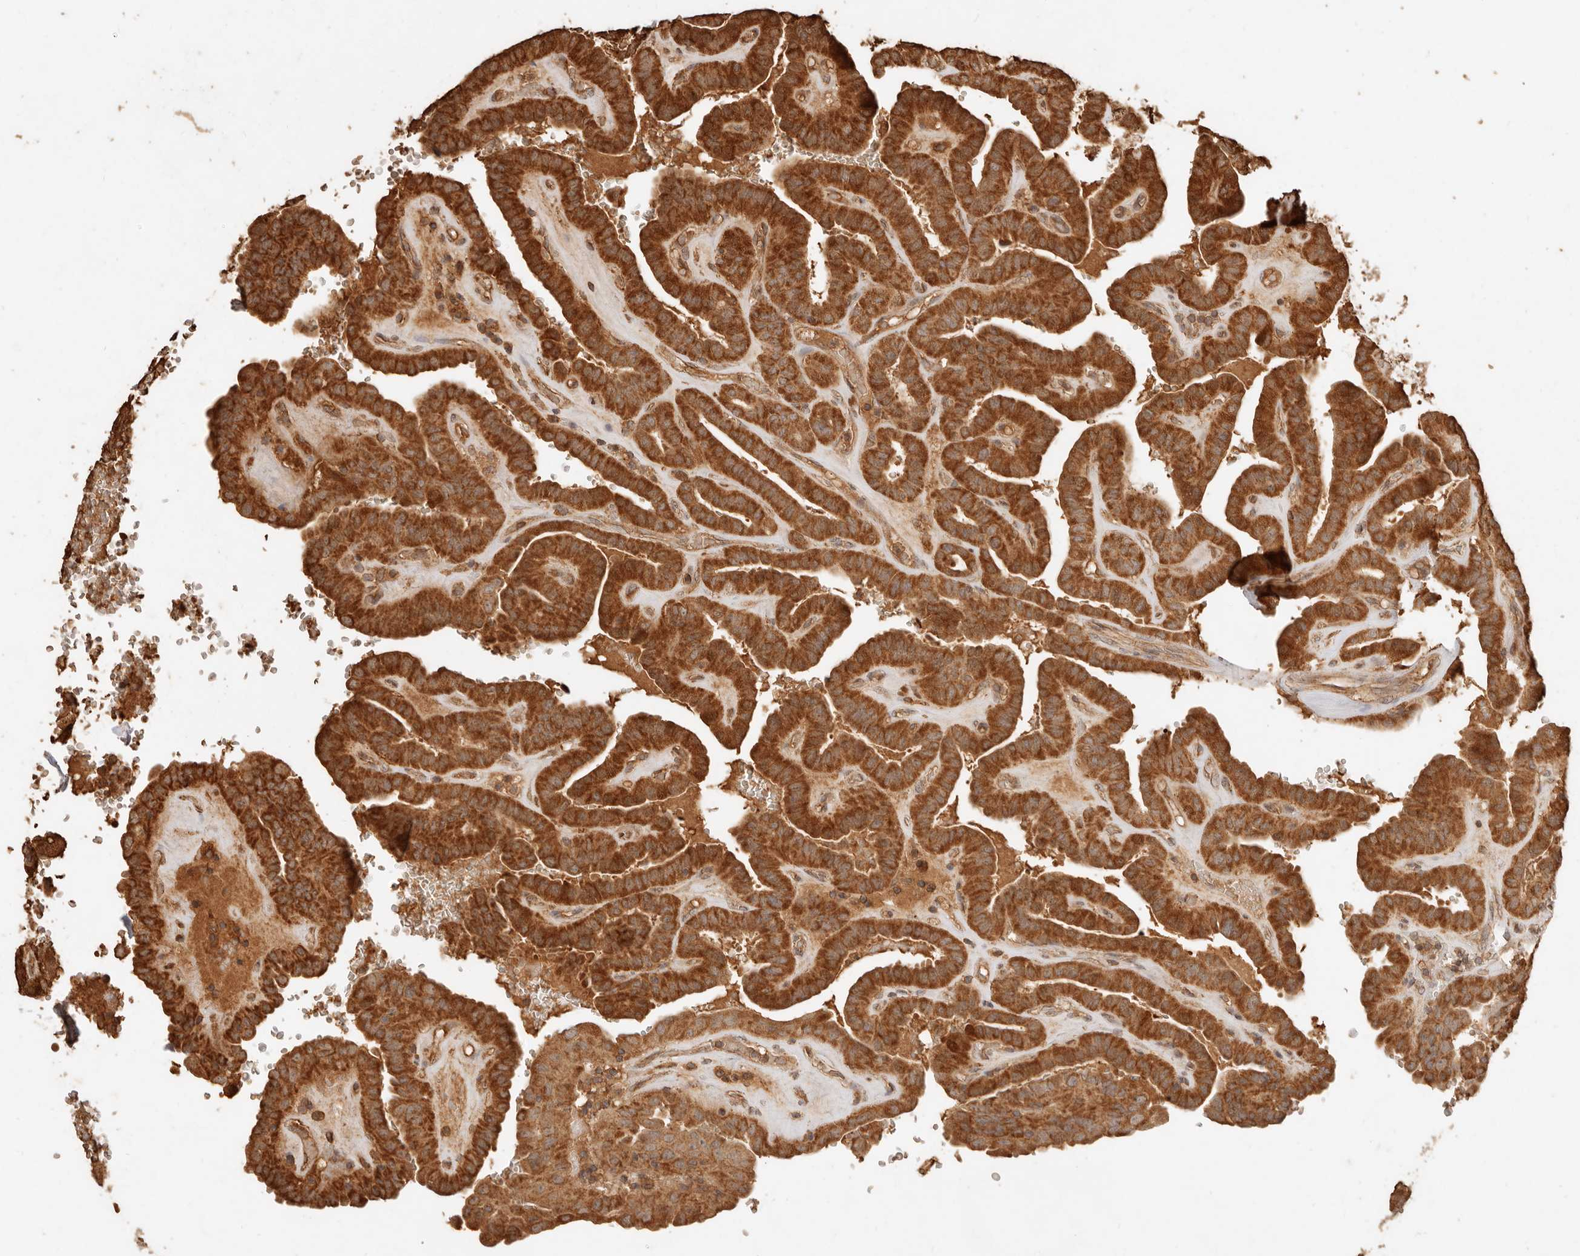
{"staining": {"intensity": "strong", "quantity": ">75%", "location": "cytoplasmic/membranous"}, "tissue": "thyroid cancer", "cell_type": "Tumor cells", "image_type": "cancer", "snomed": [{"axis": "morphology", "description": "Papillary adenocarcinoma, NOS"}, {"axis": "topography", "description": "Thyroid gland"}], "caption": "Tumor cells exhibit high levels of strong cytoplasmic/membranous positivity in about >75% of cells in thyroid cancer.", "gene": "FAM180B", "patient": {"sex": "male", "age": 77}}